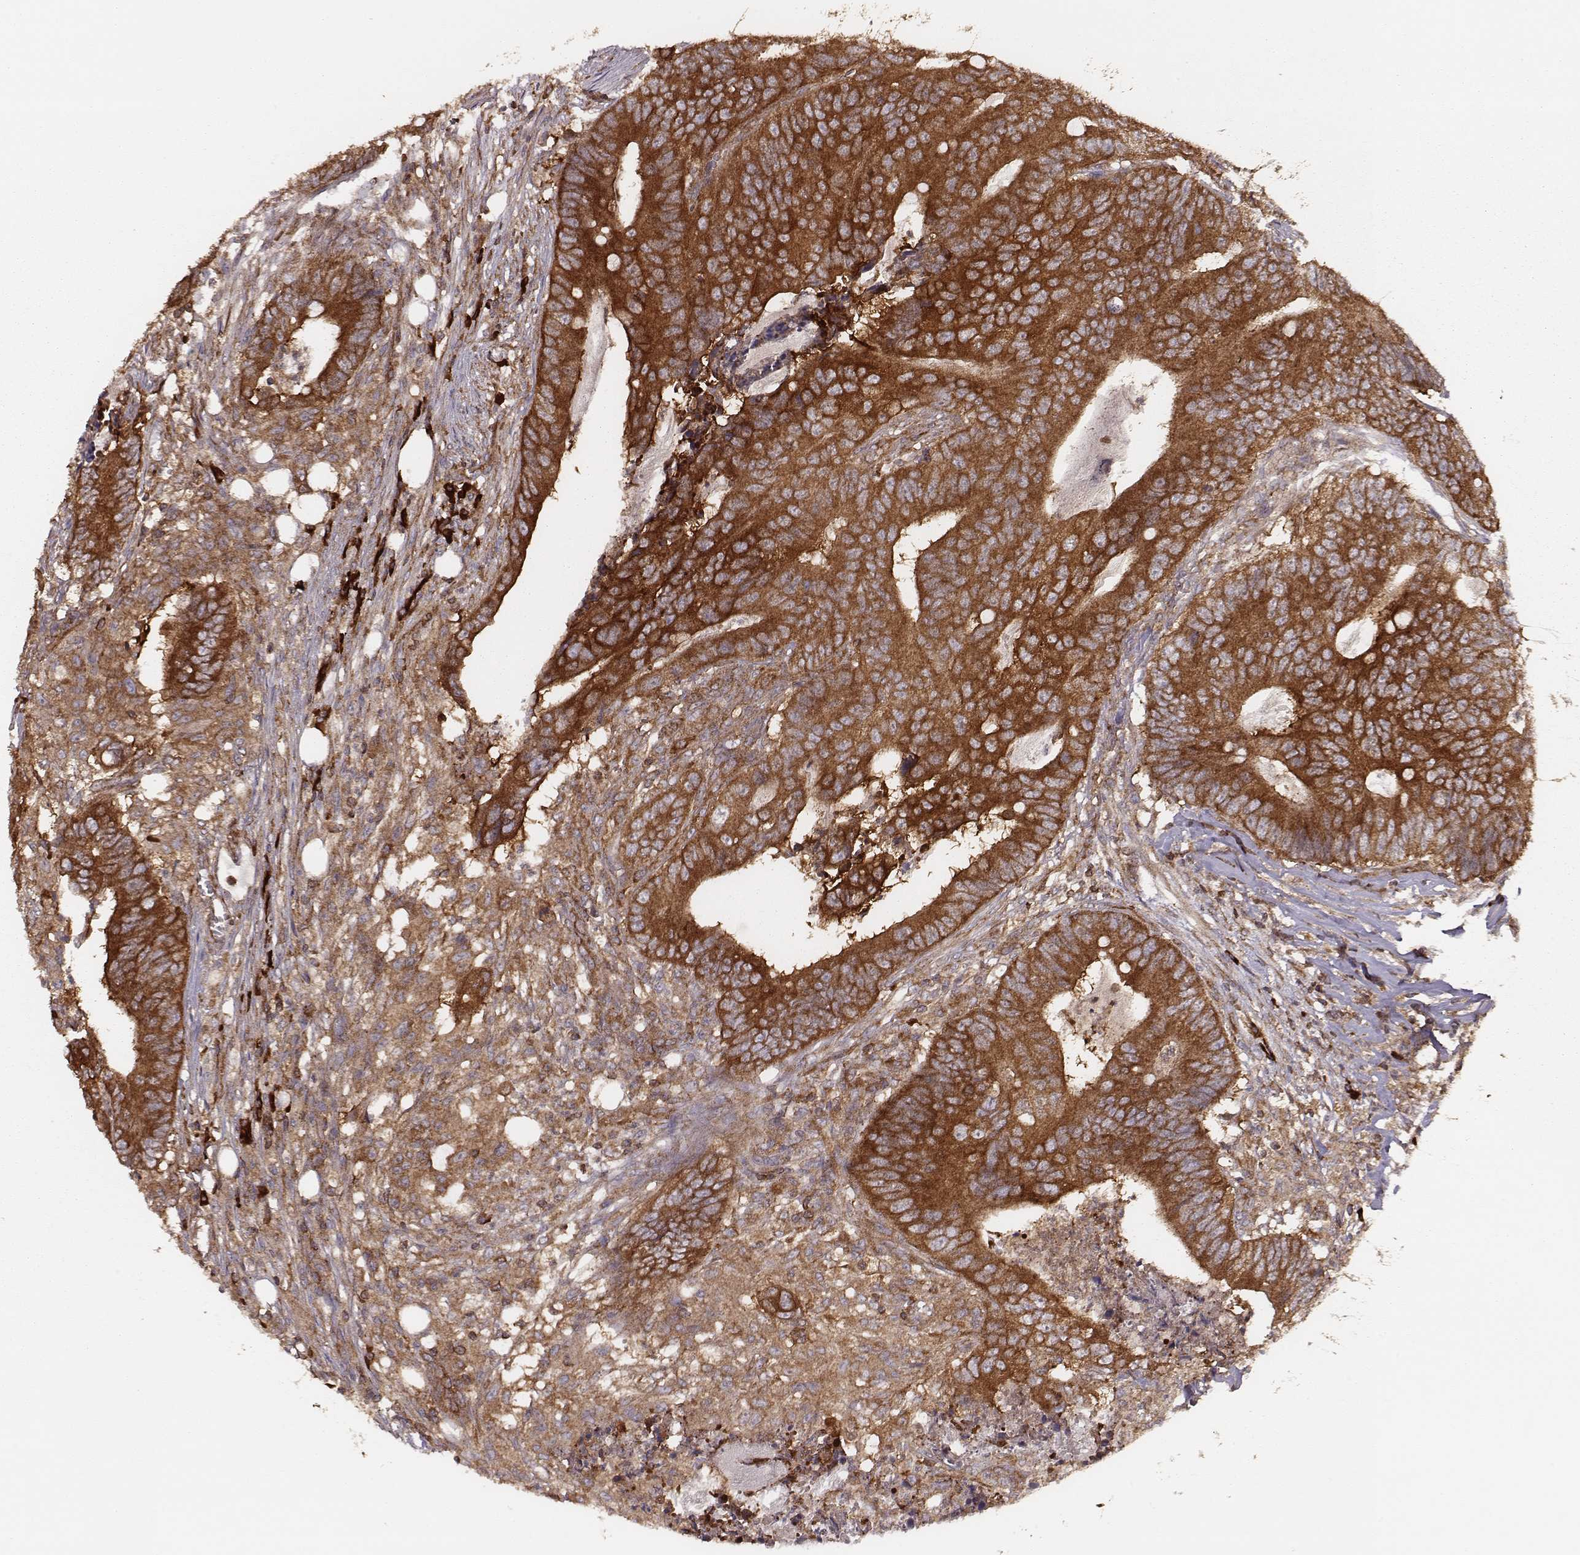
{"staining": {"intensity": "strong", "quantity": ">75%", "location": "cytoplasmic/membranous"}, "tissue": "colorectal cancer", "cell_type": "Tumor cells", "image_type": "cancer", "snomed": [{"axis": "morphology", "description": "Adenocarcinoma, NOS"}, {"axis": "topography", "description": "Colon"}], "caption": "Immunohistochemistry micrograph of human colorectal adenocarcinoma stained for a protein (brown), which displays high levels of strong cytoplasmic/membranous staining in approximately >75% of tumor cells.", "gene": "CARS1", "patient": {"sex": "male", "age": 84}}